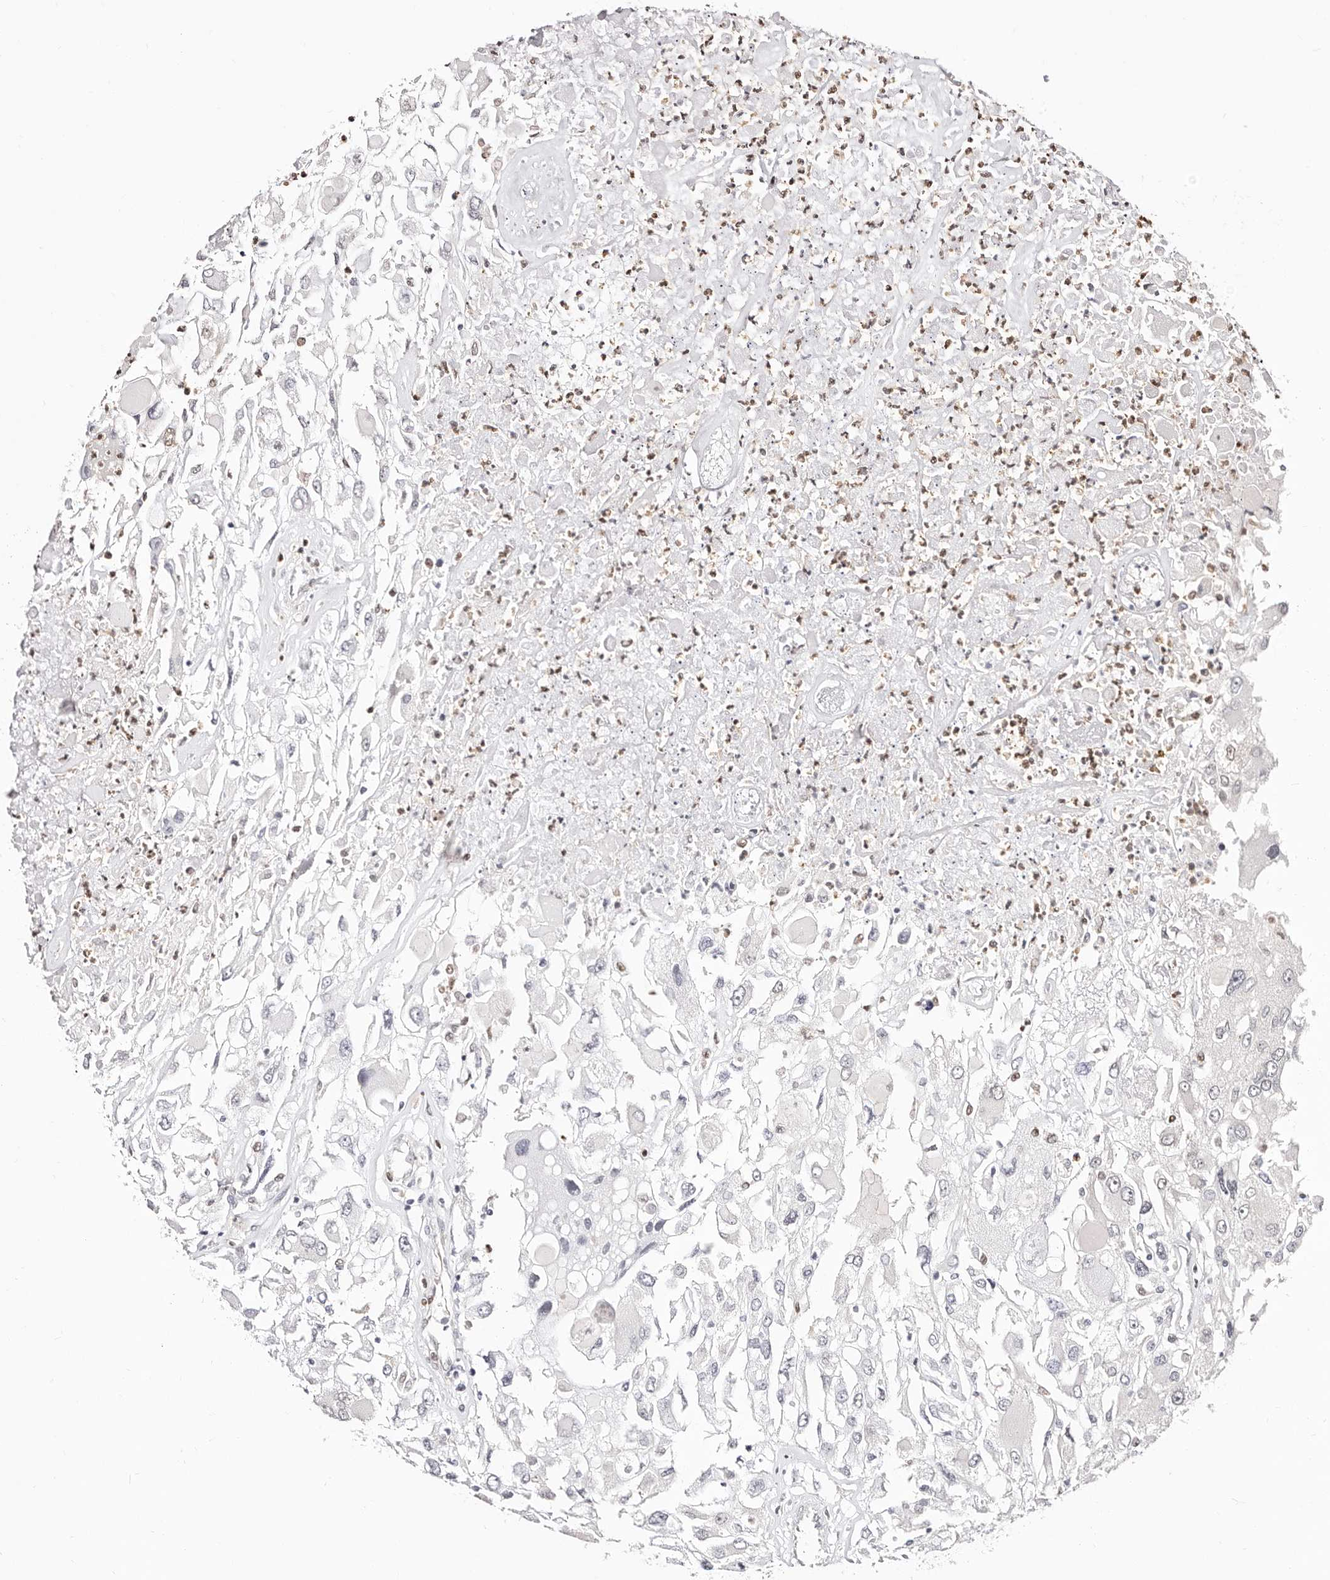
{"staining": {"intensity": "negative", "quantity": "none", "location": "none"}, "tissue": "renal cancer", "cell_type": "Tumor cells", "image_type": "cancer", "snomed": [{"axis": "morphology", "description": "Adenocarcinoma, NOS"}, {"axis": "topography", "description": "Kidney"}], "caption": "IHC photomicrograph of neoplastic tissue: human renal adenocarcinoma stained with DAB demonstrates no significant protein positivity in tumor cells. Brightfield microscopy of immunohistochemistry stained with DAB (3,3'-diaminobenzidine) (brown) and hematoxylin (blue), captured at high magnification.", "gene": "TKT", "patient": {"sex": "female", "age": 52}}